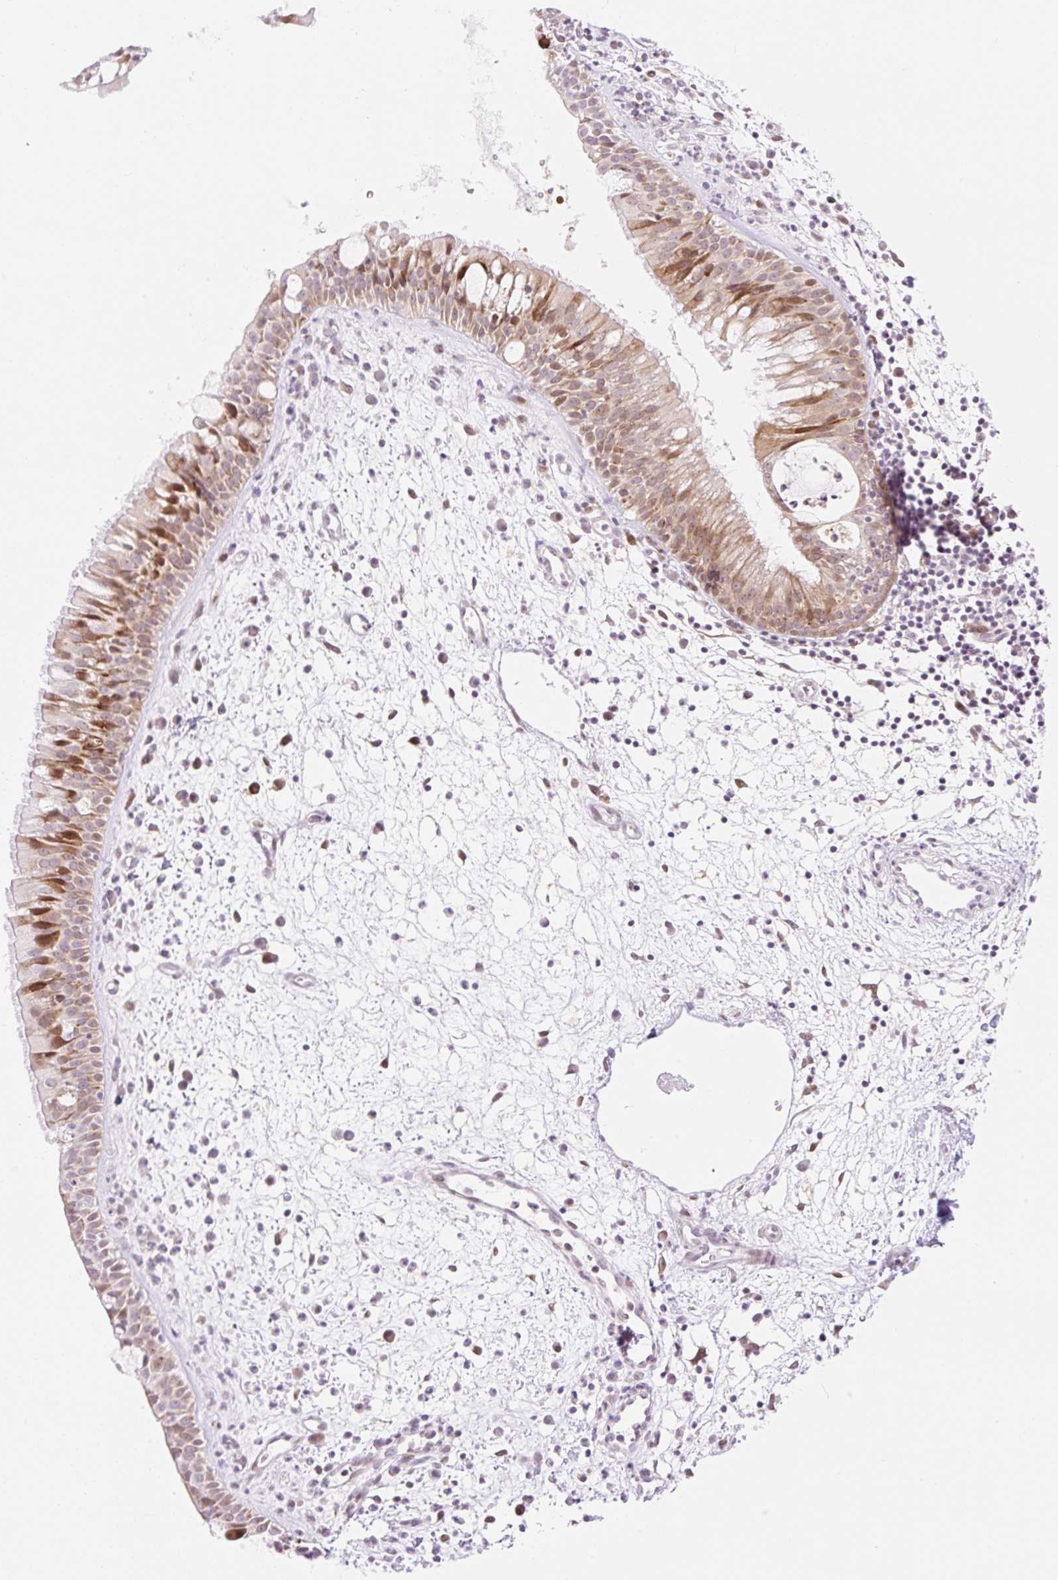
{"staining": {"intensity": "moderate", "quantity": "25%-75%", "location": "cytoplasmic/membranous,nuclear"}, "tissue": "nasopharynx", "cell_type": "Respiratory epithelial cells", "image_type": "normal", "snomed": [{"axis": "morphology", "description": "Normal tissue, NOS"}, {"axis": "topography", "description": "Nasopharynx"}], "caption": "Moderate cytoplasmic/membranous,nuclear protein staining is seen in about 25%-75% of respiratory epithelial cells in nasopharynx.", "gene": "ENSG00000264668", "patient": {"sex": "male", "age": 65}}